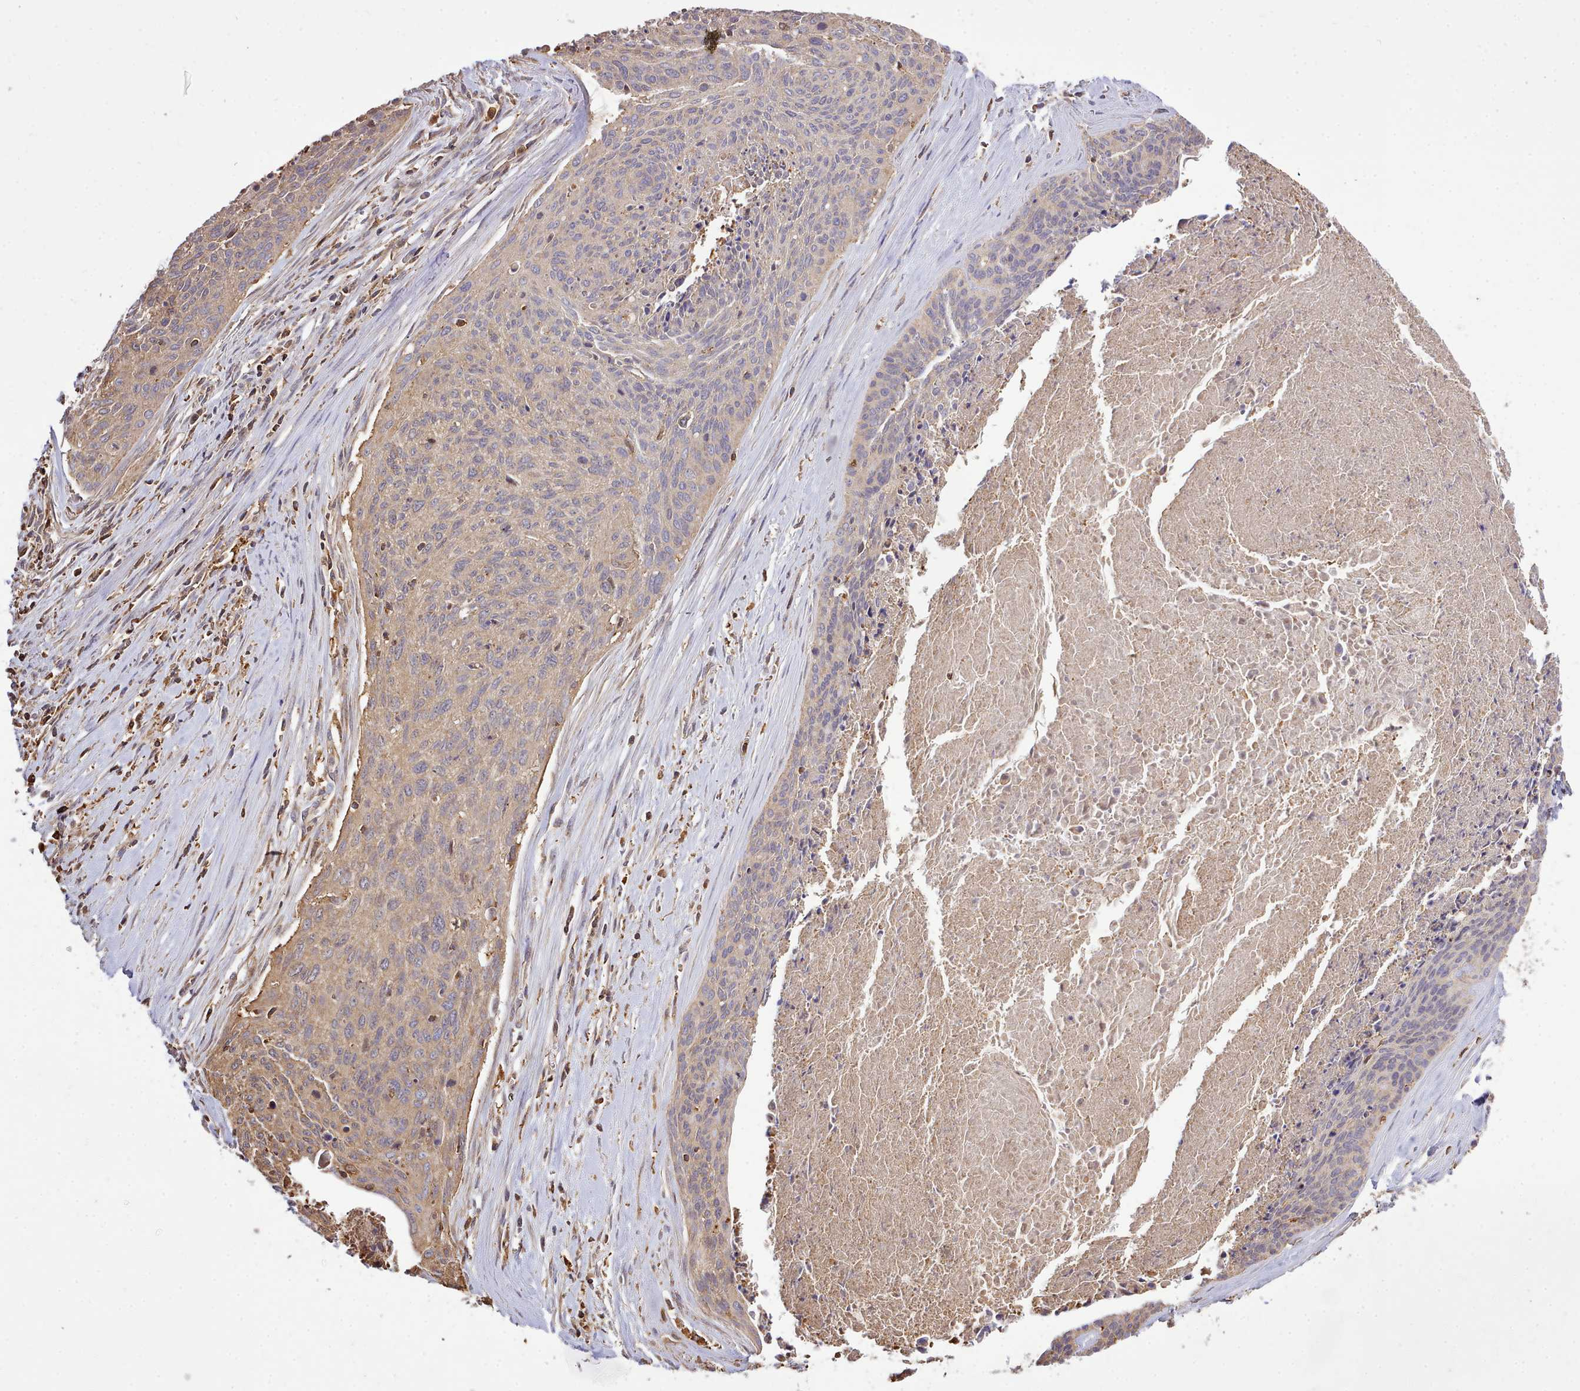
{"staining": {"intensity": "weak", "quantity": "25%-75%", "location": "cytoplasmic/membranous"}, "tissue": "cervical cancer", "cell_type": "Tumor cells", "image_type": "cancer", "snomed": [{"axis": "morphology", "description": "Squamous cell carcinoma, NOS"}, {"axis": "topography", "description": "Cervix"}], "caption": "Protein staining exhibits weak cytoplasmic/membranous positivity in about 25%-75% of tumor cells in cervical cancer (squamous cell carcinoma).", "gene": "CAPZA1", "patient": {"sex": "female", "age": 55}}